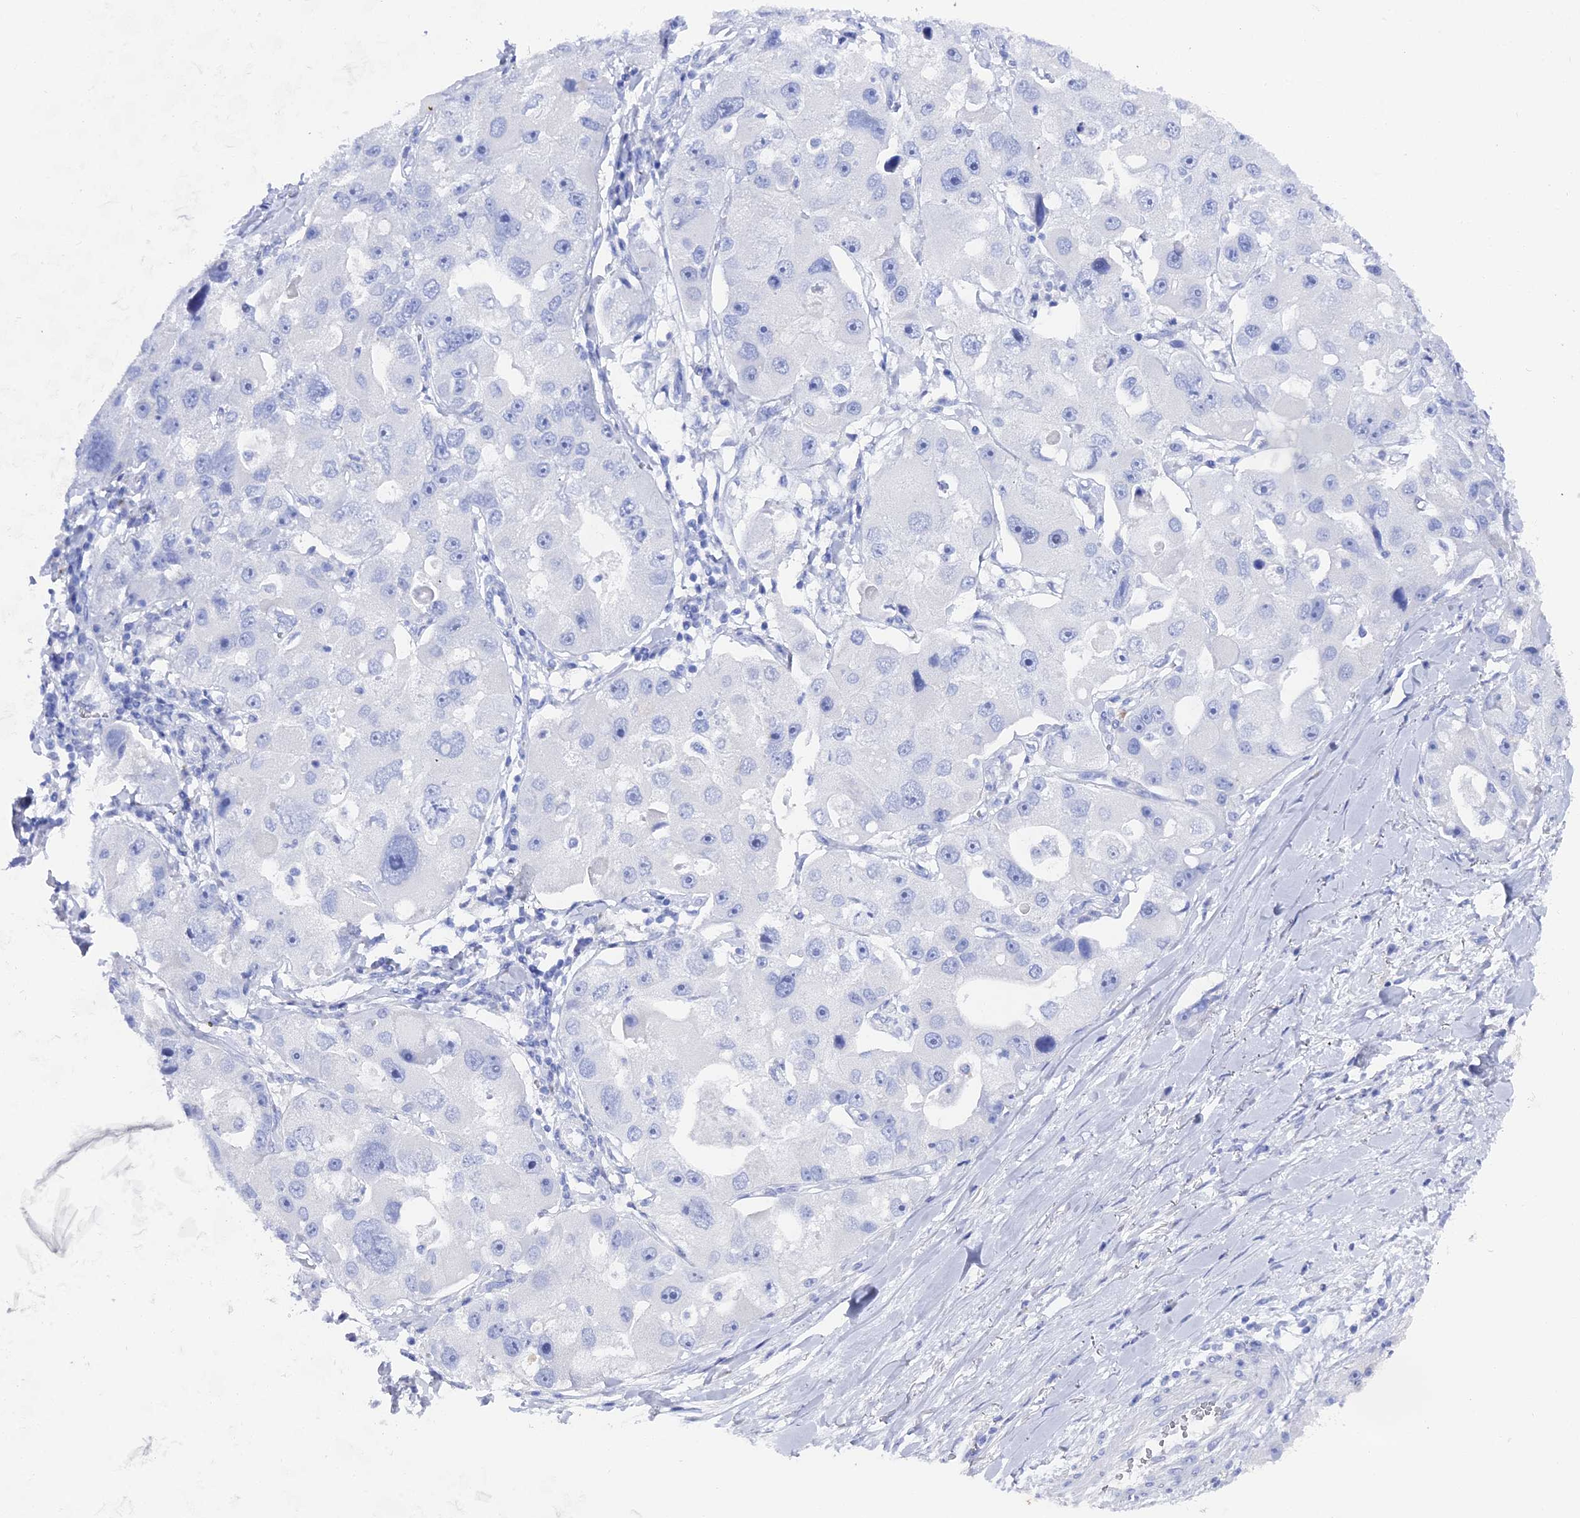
{"staining": {"intensity": "negative", "quantity": "none", "location": "none"}, "tissue": "lung cancer", "cell_type": "Tumor cells", "image_type": "cancer", "snomed": [{"axis": "morphology", "description": "Adenocarcinoma, NOS"}, {"axis": "topography", "description": "Lung"}], "caption": "This is an IHC image of adenocarcinoma (lung). There is no expression in tumor cells.", "gene": "ENPP3", "patient": {"sex": "female", "age": 54}}